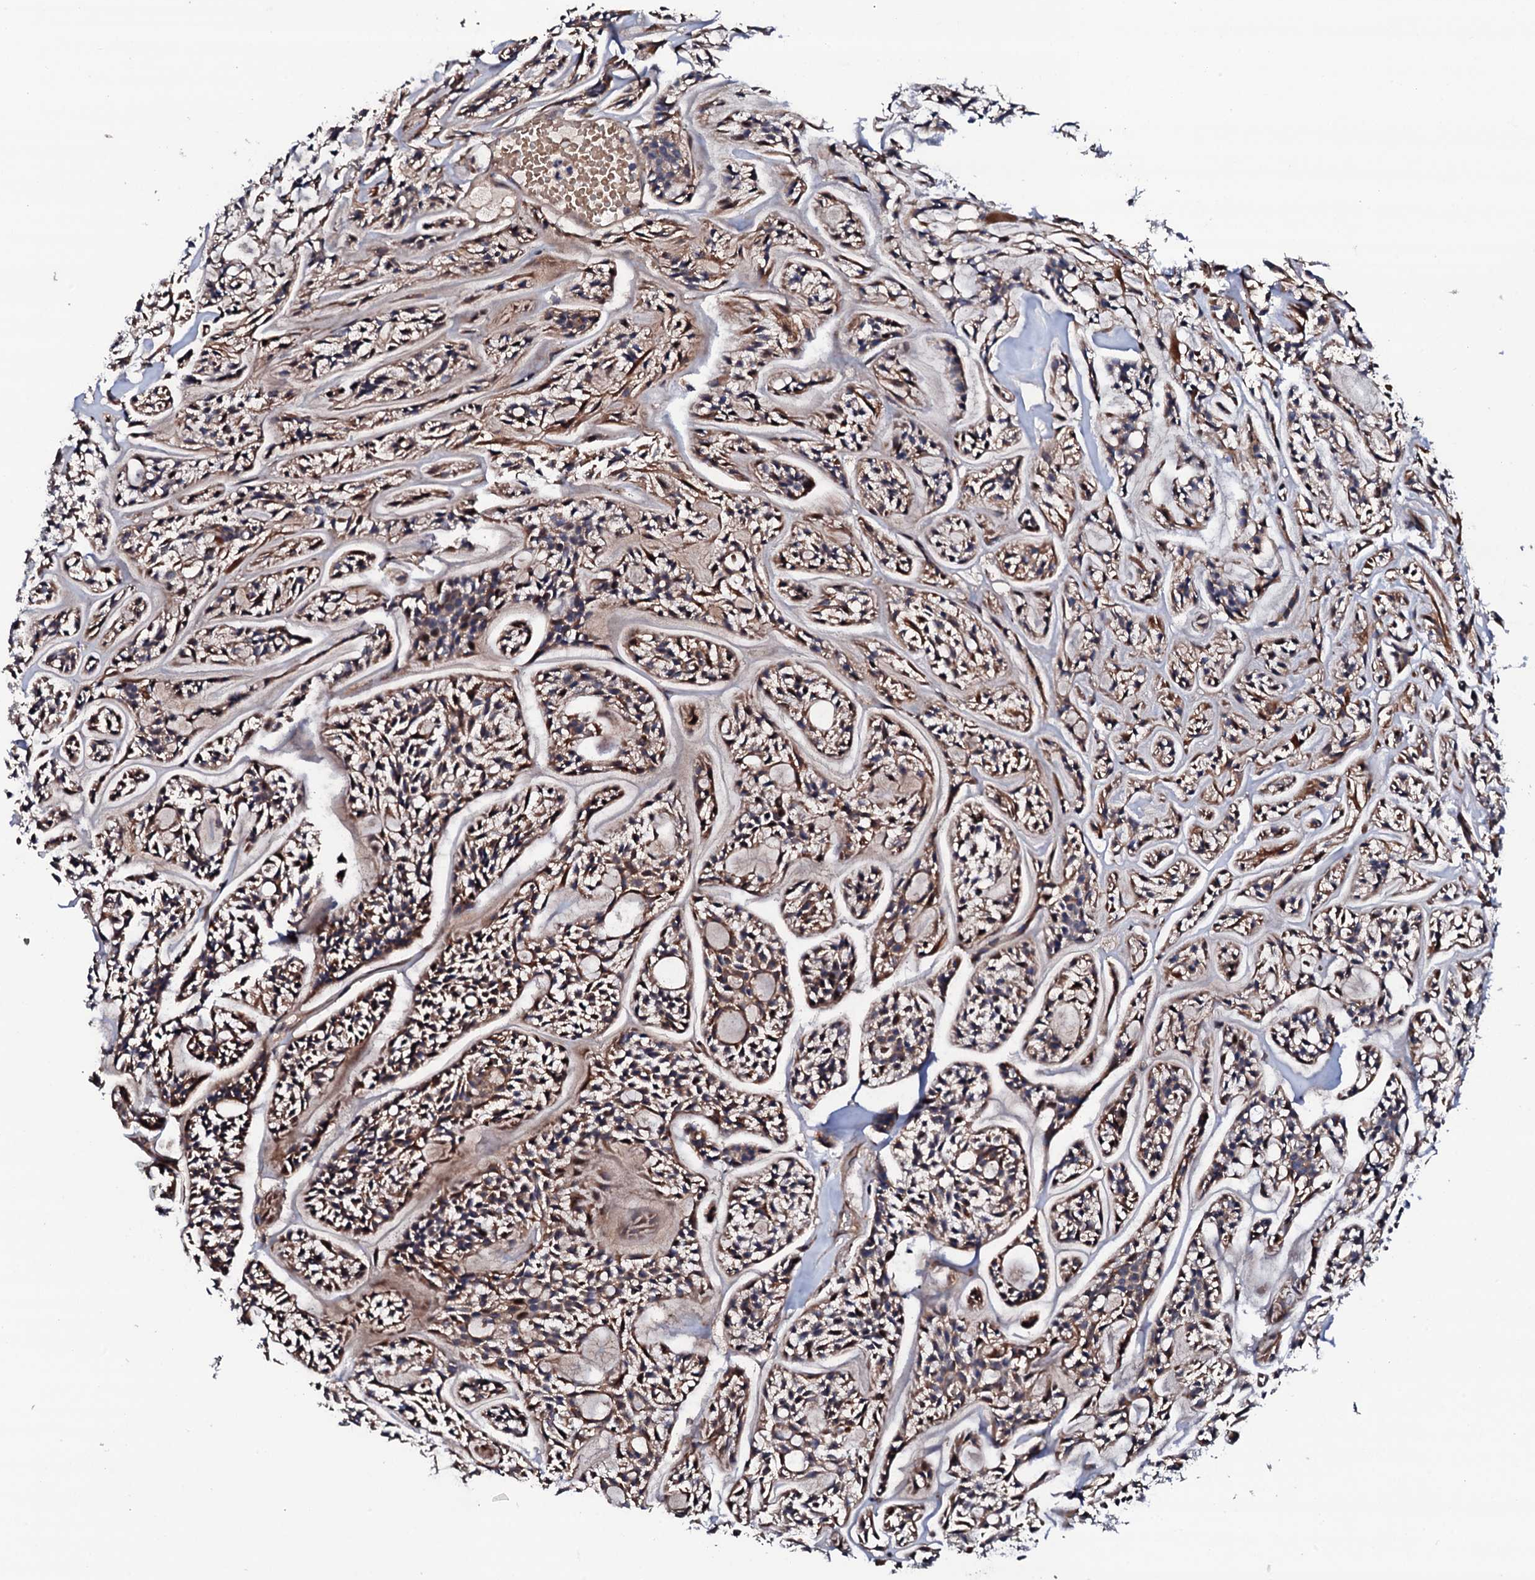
{"staining": {"intensity": "moderate", "quantity": "<25%", "location": "cytoplasmic/membranous"}, "tissue": "head and neck cancer", "cell_type": "Tumor cells", "image_type": "cancer", "snomed": [{"axis": "morphology", "description": "Adenocarcinoma, NOS"}, {"axis": "topography", "description": "Salivary gland"}, {"axis": "topography", "description": "Head-Neck"}], "caption": "A photomicrograph of human adenocarcinoma (head and neck) stained for a protein exhibits moderate cytoplasmic/membranous brown staining in tumor cells.", "gene": "CIAO2A", "patient": {"sex": "male", "age": 55}}